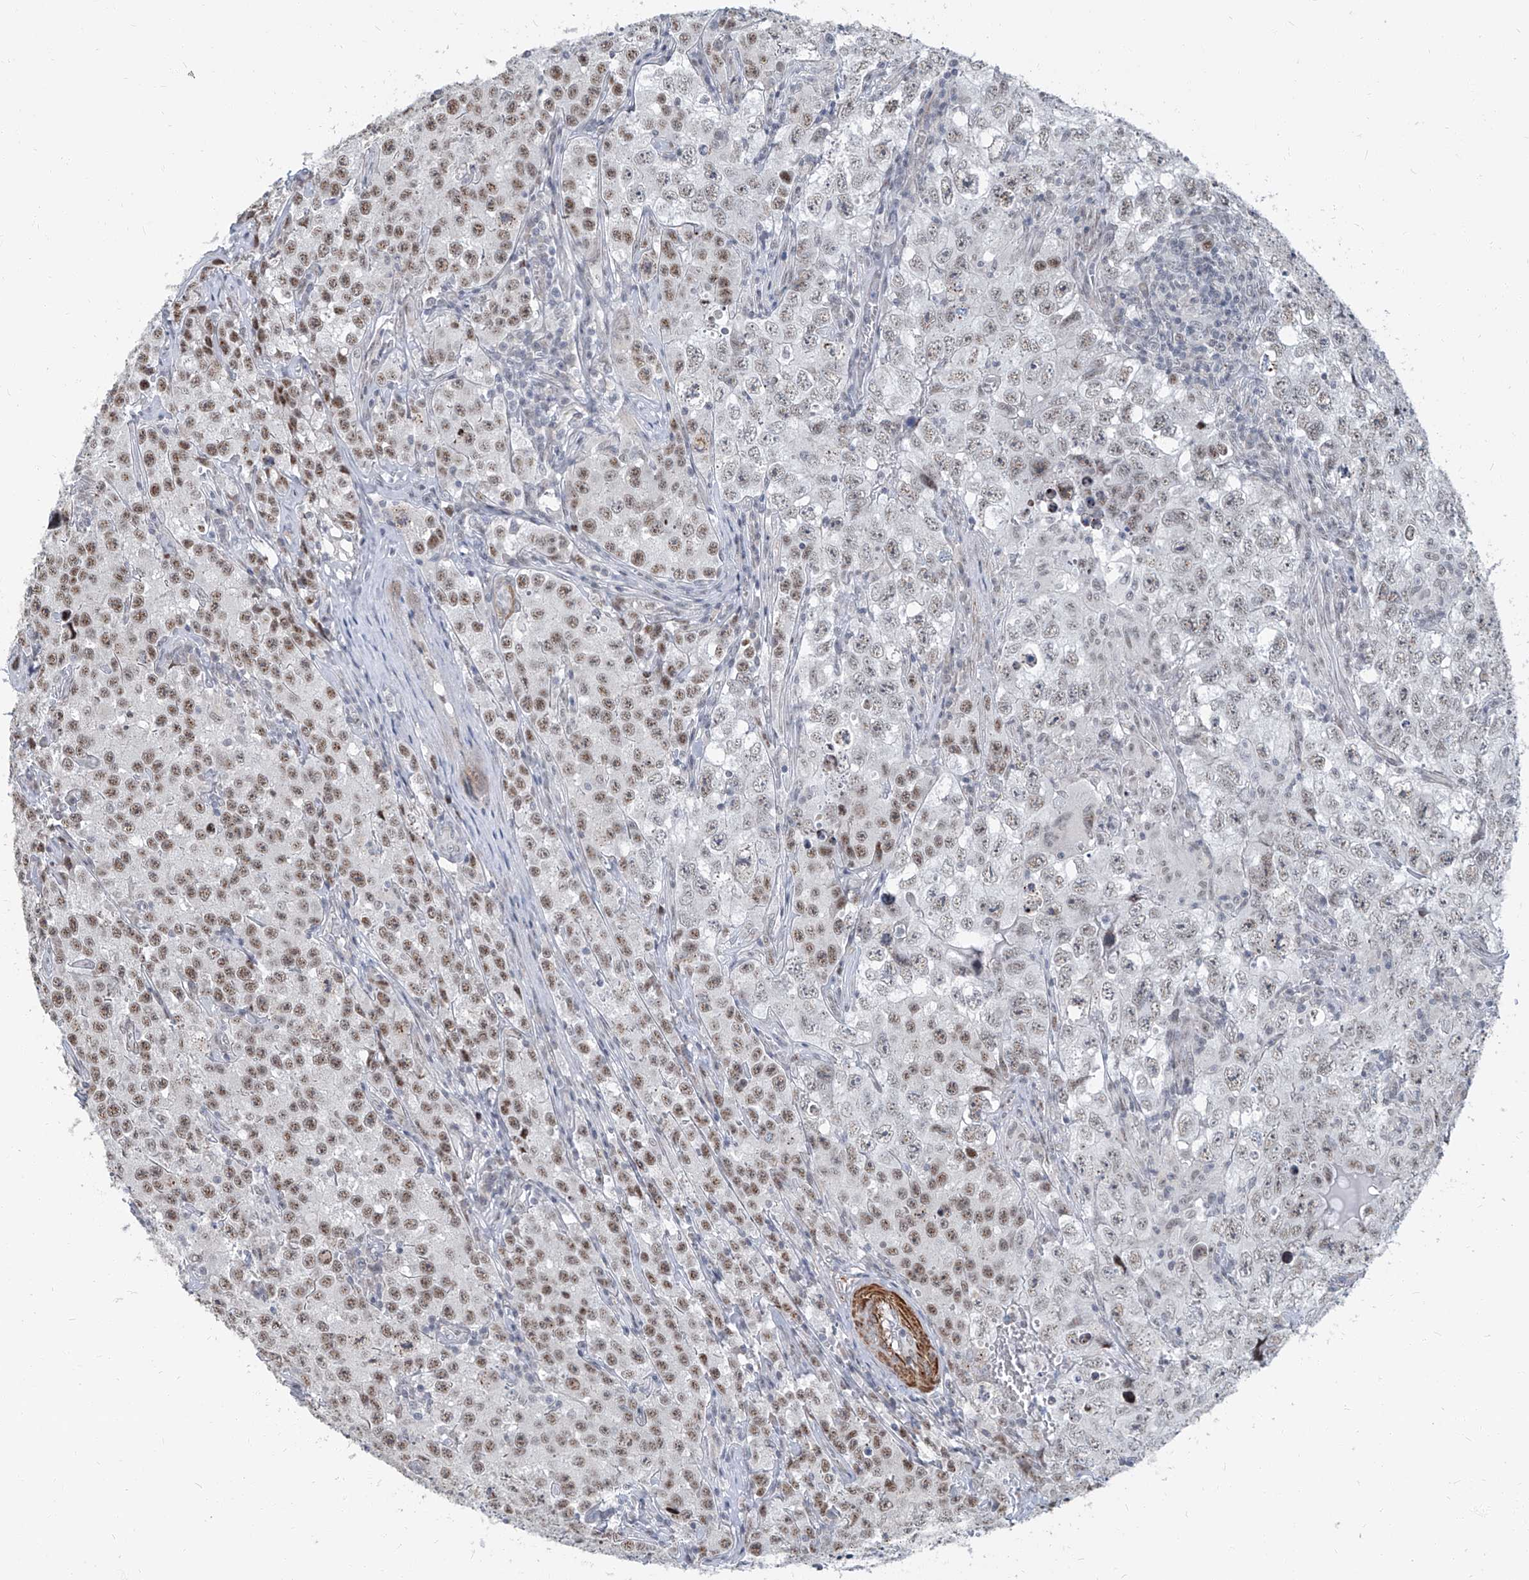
{"staining": {"intensity": "moderate", "quantity": "25%-75%", "location": "nuclear"}, "tissue": "testis cancer", "cell_type": "Tumor cells", "image_type": "cancer", "snomed": [{"axis": "morphology", "description": "Seminoma, NOS"}, {"axis": "morphology", "description": "Carcinoma, Embryonal, NOS"}, {"axis": "topography", "description": "Testis"}], "caption": "Protein staining by IHC reveals moderate nuclear expression in approximately 25%-75% of tumor cells in seminoma (testis).", "gene": "TXLNB", "patient": {"sex": "male", "age": 43}}